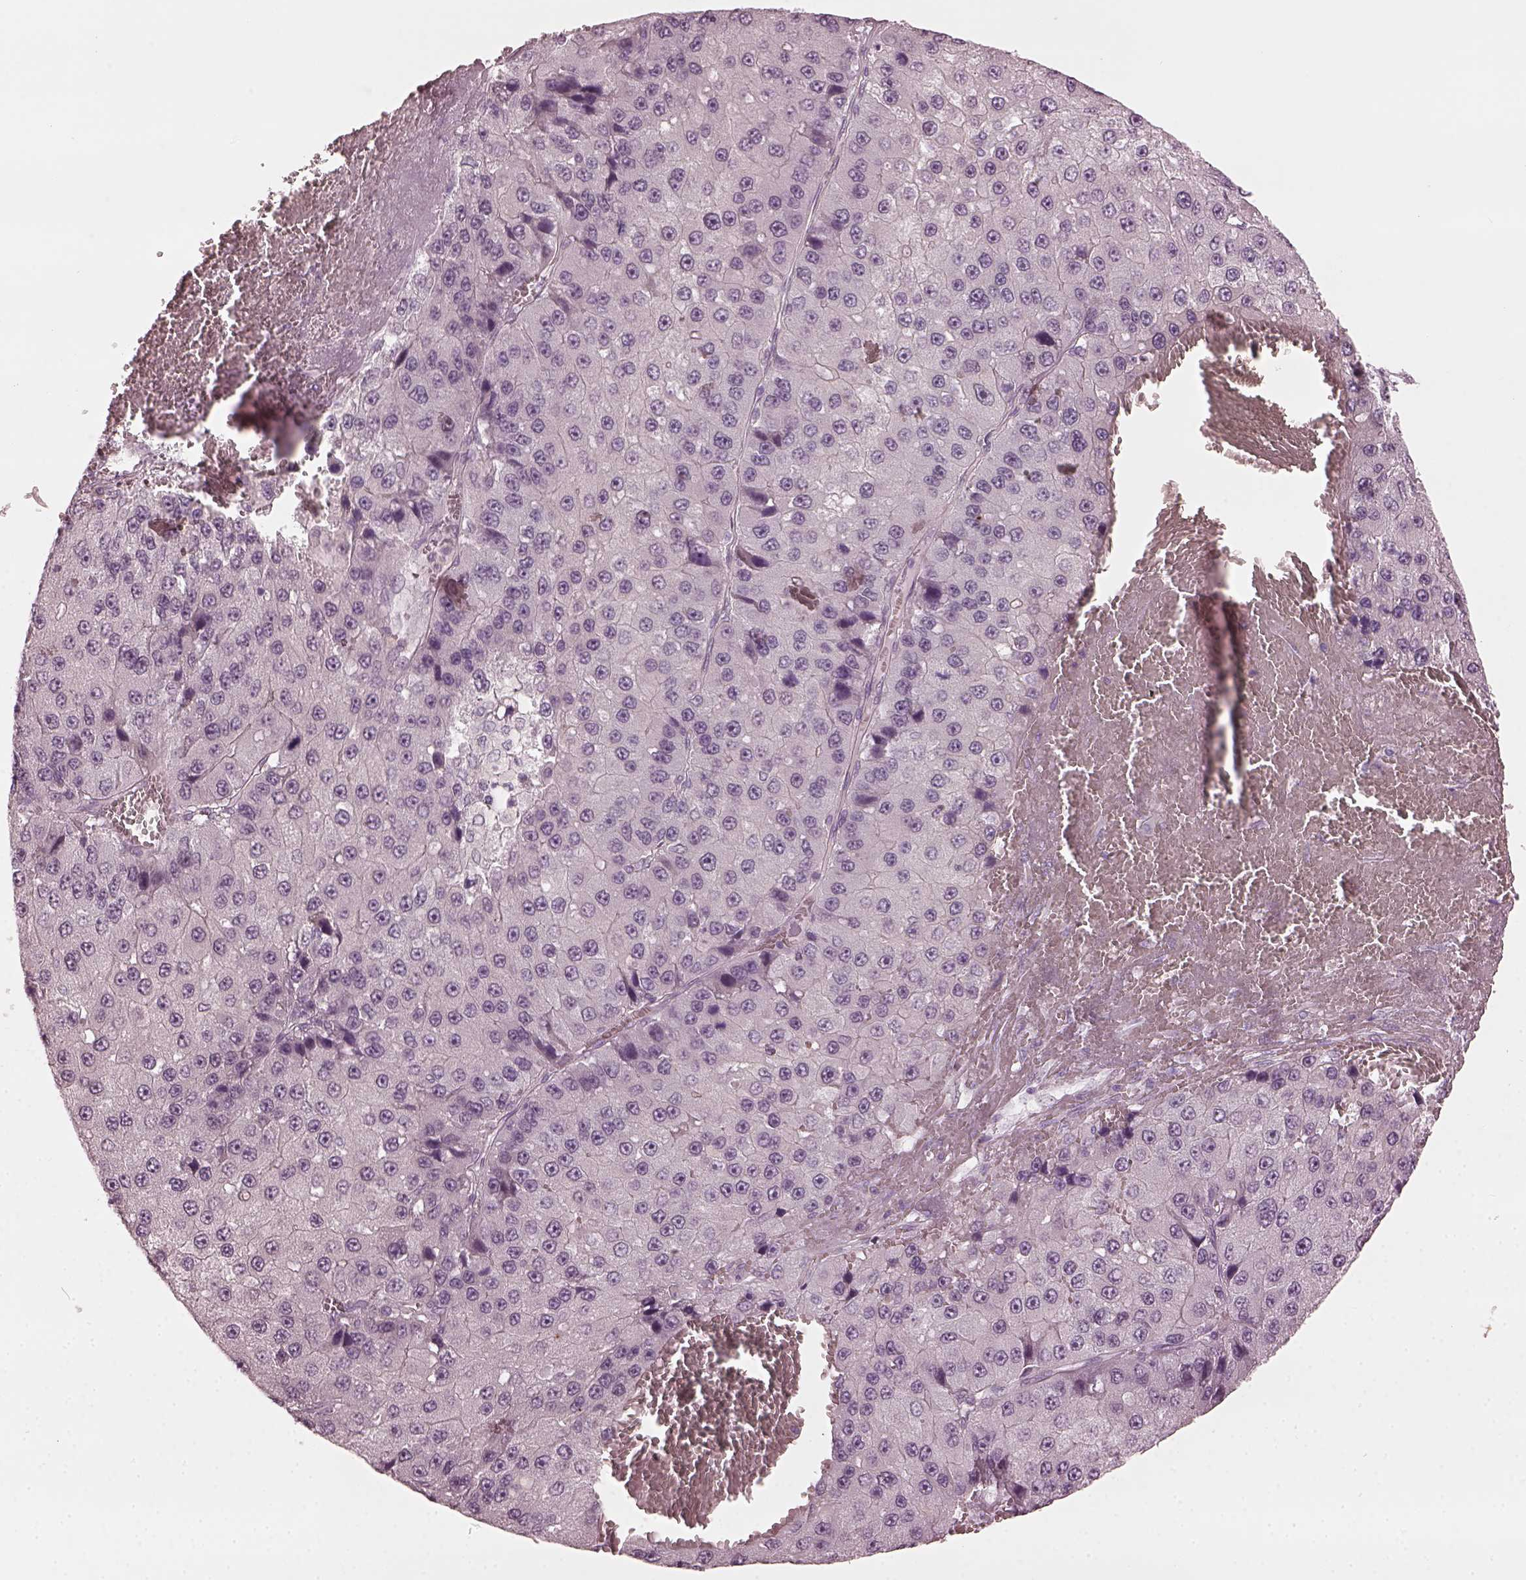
{"staining": {"intensity": "negative", "quantity": "none", "location": "none"}, "tissue": "liver cancer", "cell_type": "Tumor cells", "image_type": "cancer", "snomed": [{"axis": "morphology", "description": "Carcinoma, Hepatocellular, NOS"}, {"axis": "topography", "description": "Liver"}], "caption": "Immunohistochemistry (IHC) micrograph of liver cancer (hepatocellular carcinoma) stained for a protein (brown), which reveals no staining in tumor cells. Brightfield microscopy of immunohistochemistry stained with DAB (brown) and hematoxylin (blue), captured at high magnification.", "gene": "CCDC170", "patient": {"sex": "female", "age": 73}}